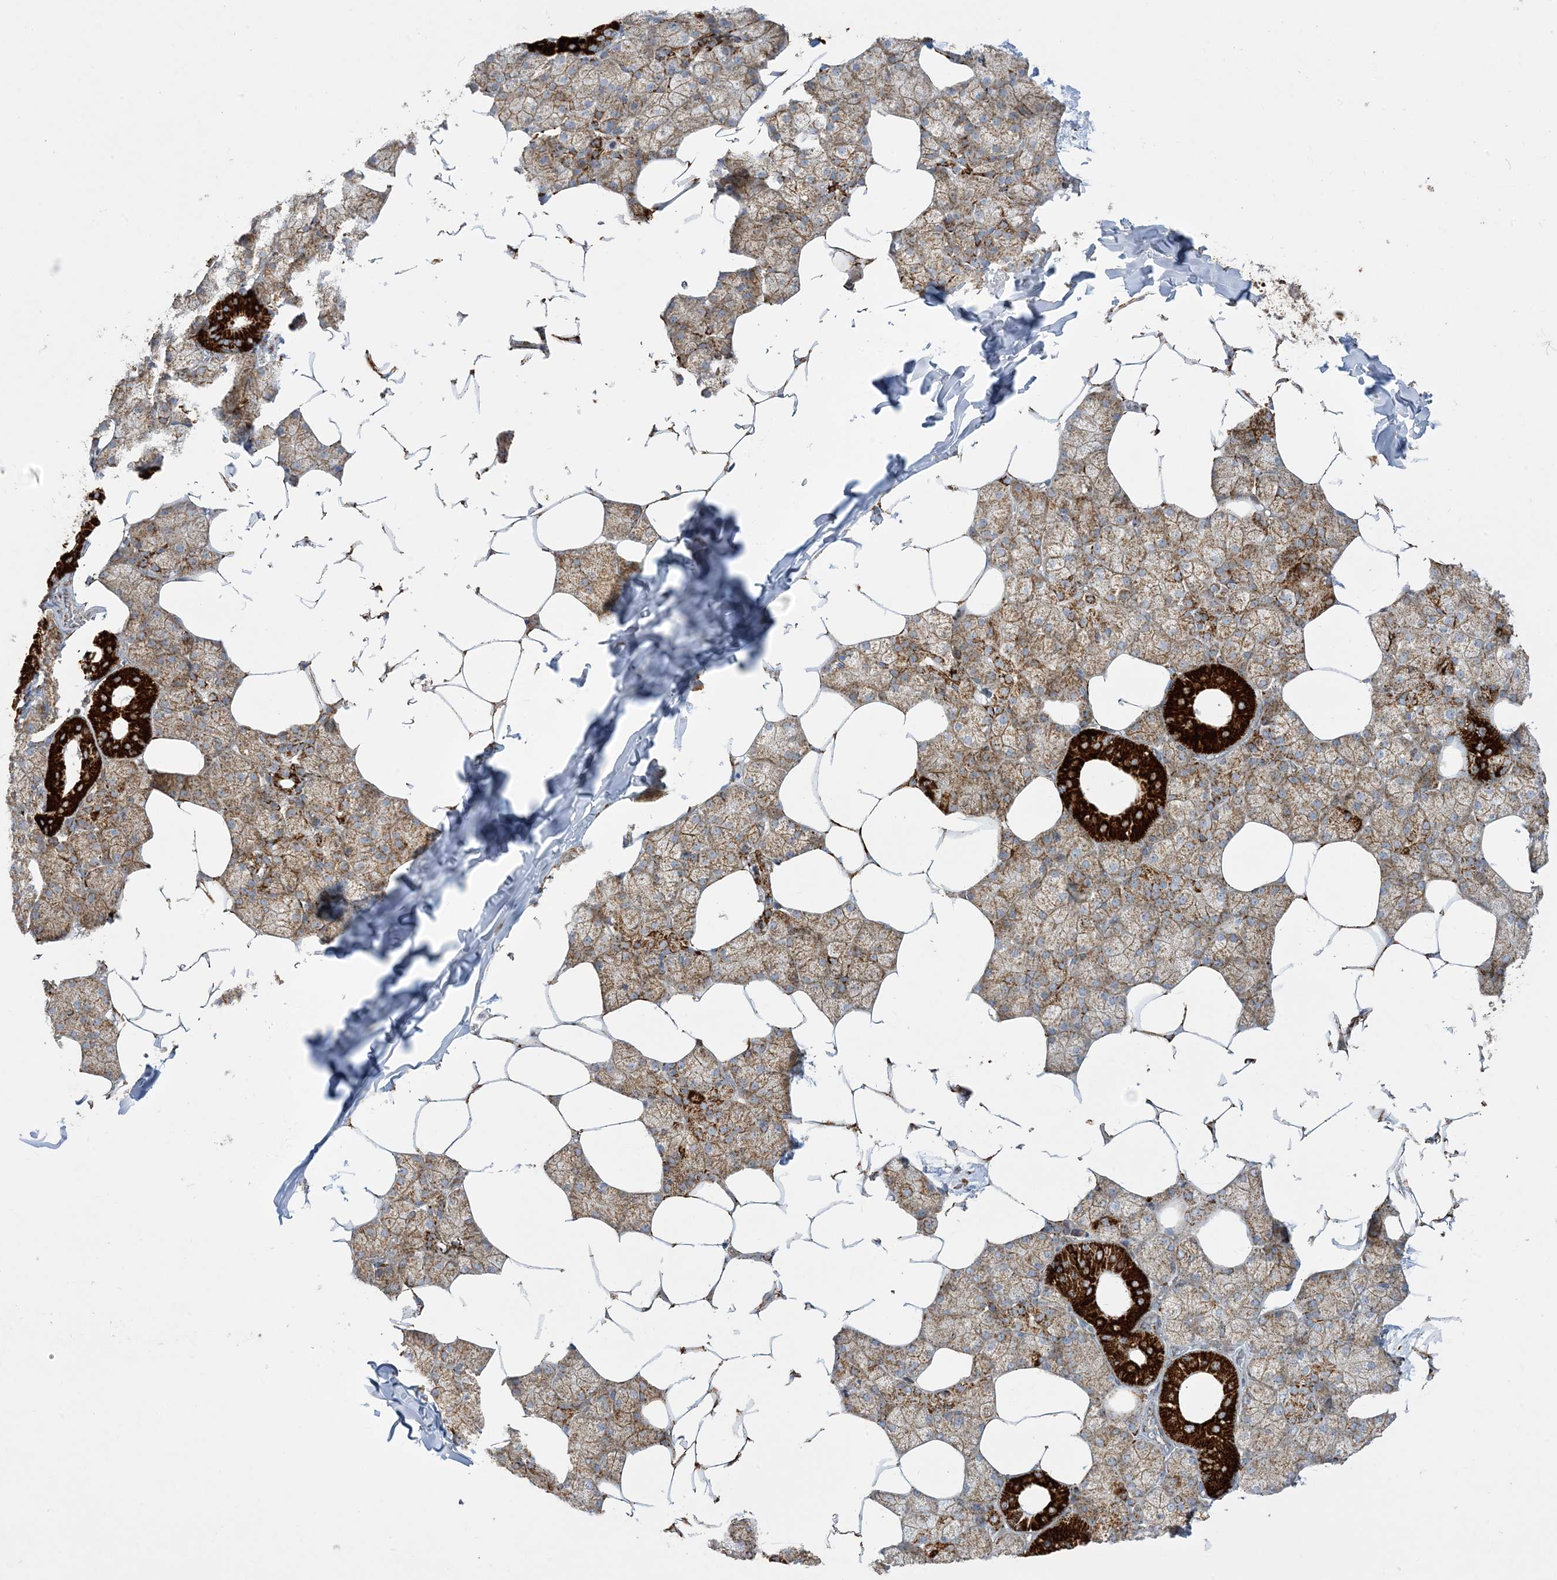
{"staining": {"intensity": "strong", "quantity": ">75%", "location": "cytoplasmic/membranous"}, "tissue": "salivary gland", "cell_type": "Glandular cells", "image_type": "normal", "snomed": [{"axis": "morphology", "description": "Normal tissue, NOS"}, {"axis": "topography", "description": "Salivary gland"}], "caption": "A brown stain highlights strong cytoplasmic/membranous positivity of a protein in glandular cells of unremarkable human salivary gland. The staining is performed using DAB brown chromogen to label protein expression. The nuclei are counter-stained blue using hematoxylin.", "gene": "NDUFAF3", "patient": {"sex": "male", "age": 62}}